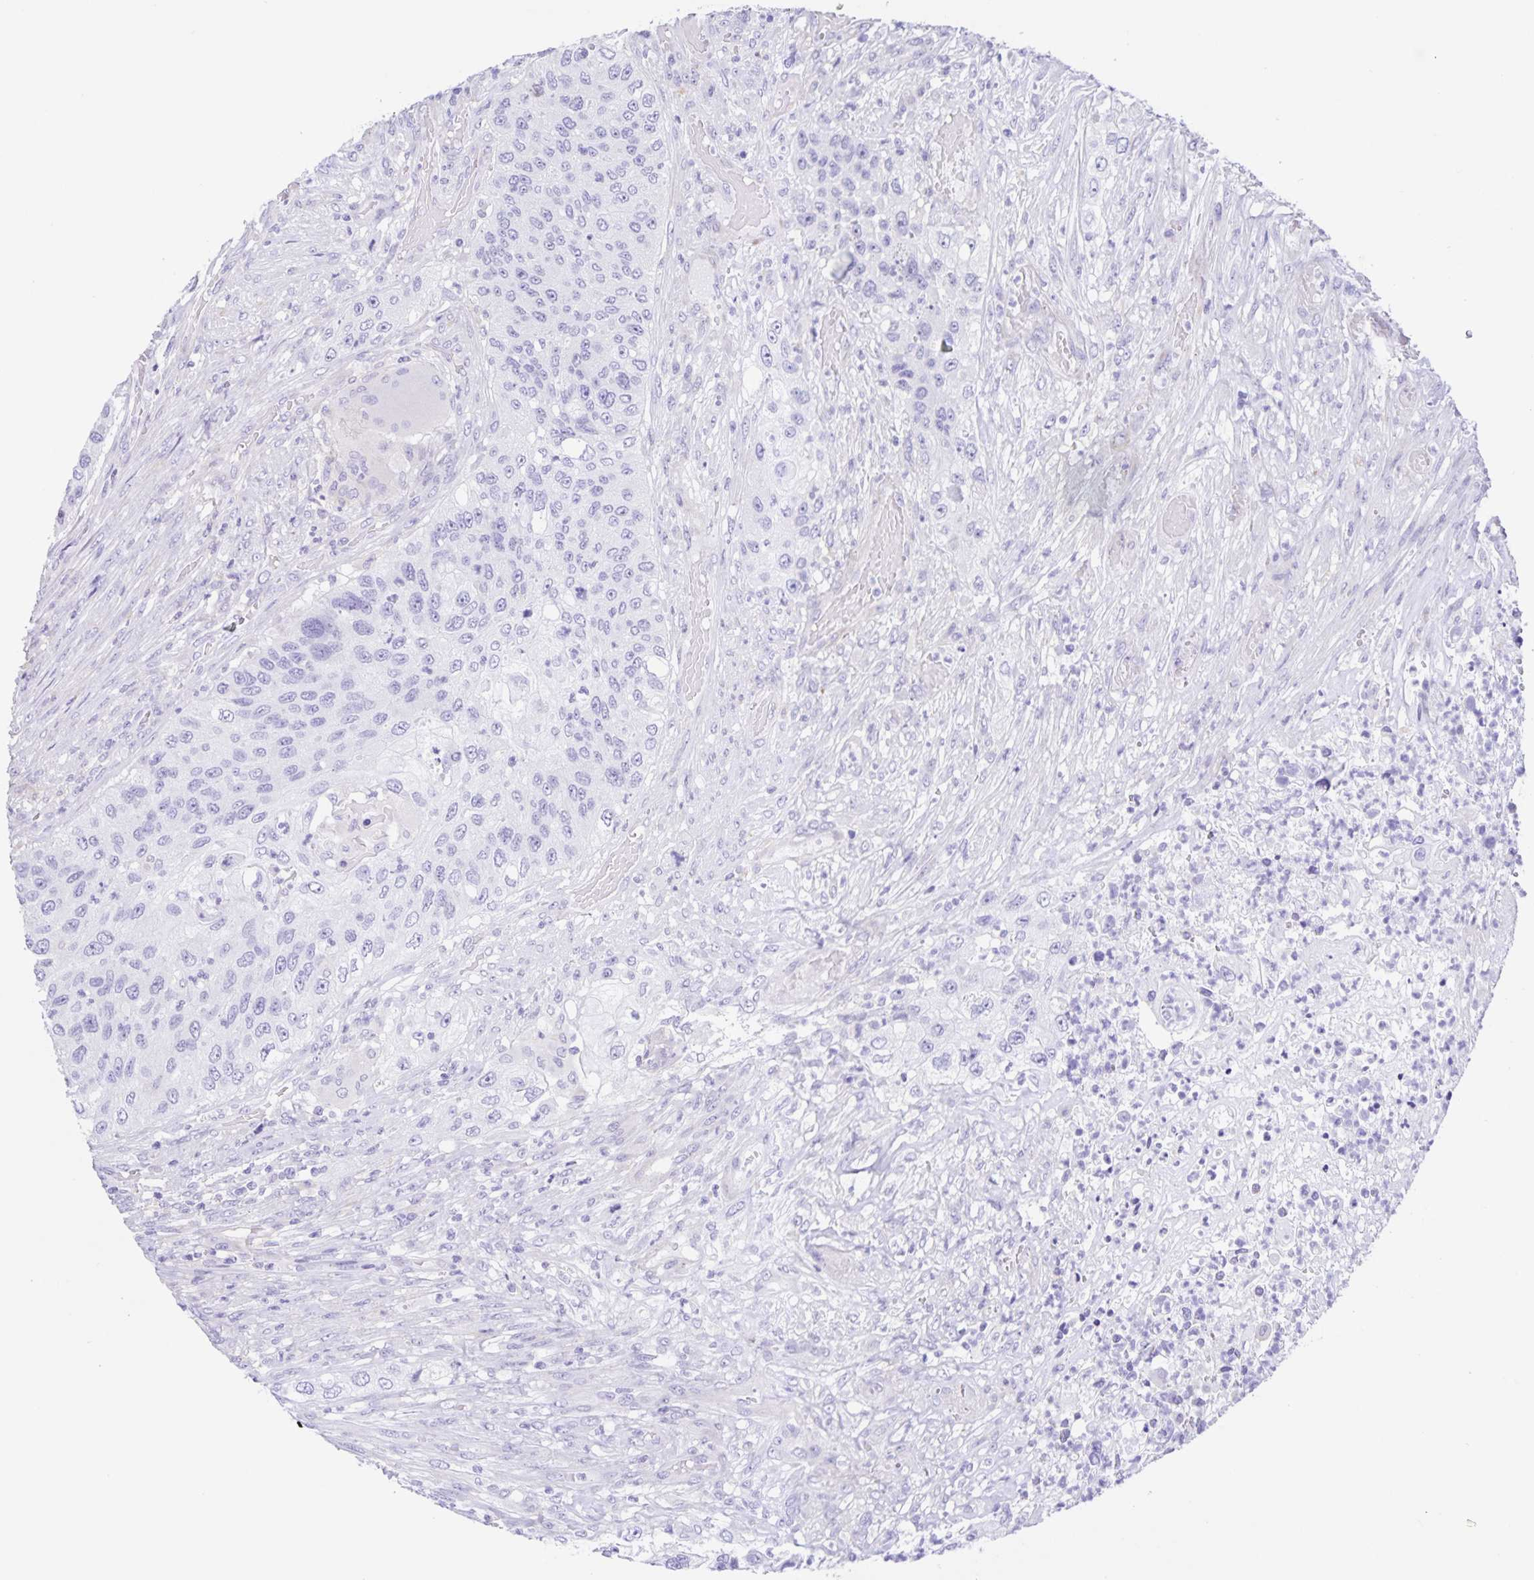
{"staining": {"intensity": "negative", "quantity": "none", "location": "none"}, "tissue": "urothelial cancer", "cell_type": "Tumor cells", "image_type": "cancer", "snomed": [{"axis": "morphology", "description": "Urothelial carcinoma, High grade"}, {"axis": "topography", "description": "Urinary bladder"}], "caption": "Histopathology image shows no significant protein staining in tumor cells of urothelial cancer.", "gene": "BOLL", "patient": {"sex": "female", "age": 60}}